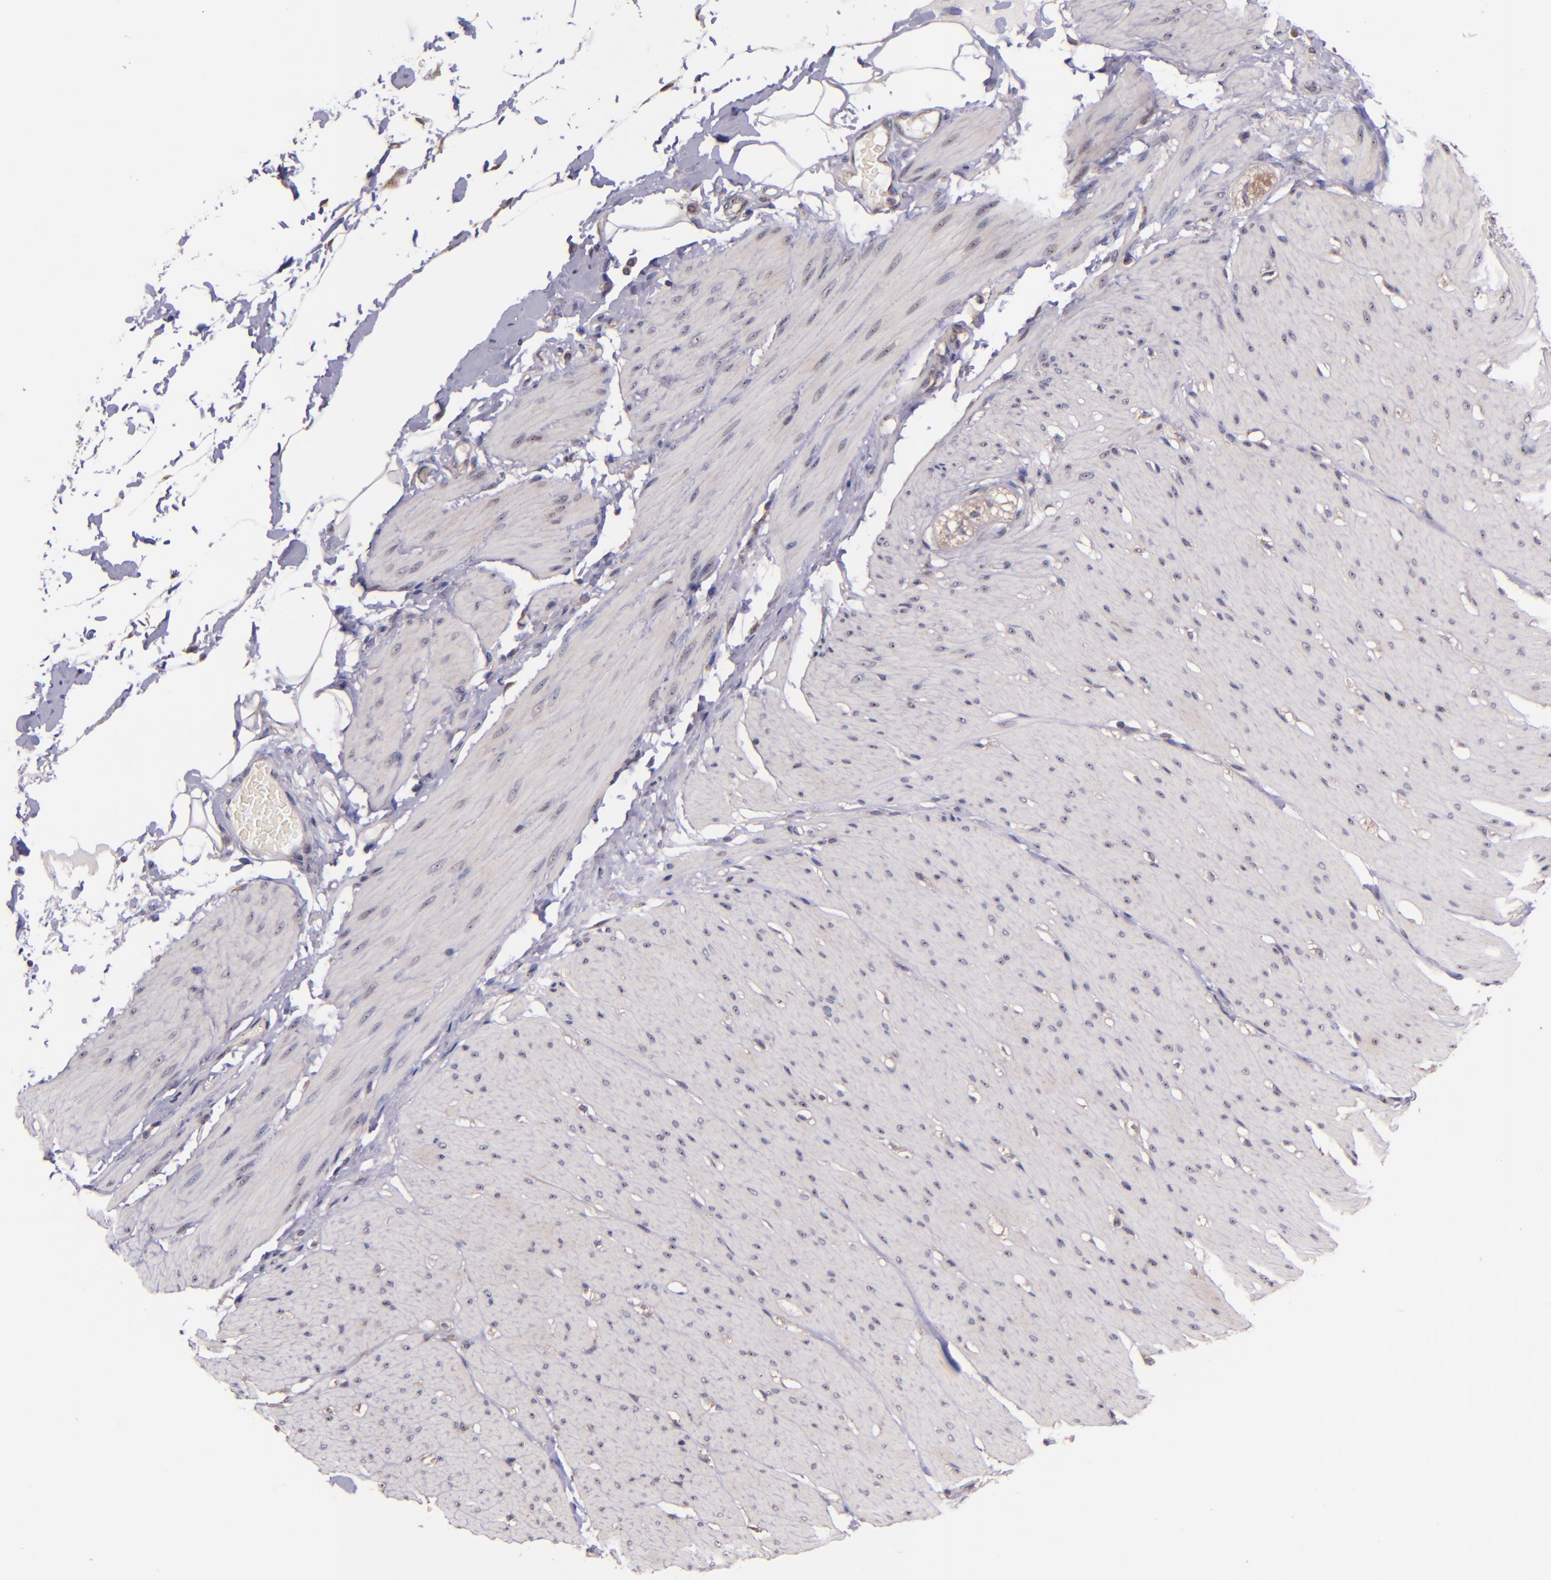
{"staining": {"intensity": "weak", "quantity": "<25%", "location": "cytoplasmic/membranous"}, "tissue": "smooth muscle", "cell_type": "Smooth muscle cells", "image_type": "normal", "snomed": [{"axis": "morphology", "description": "Normal tissue, NOS"}, {"axis": "topography", "description": "Smooth muscle"}, {"axis": "topography", "description": "Colon"}], "caption": "This image is of unremarkable smooth muscle stained with IHC to label a protein in brown with the nuclei are counter-stained blue. There is no positivity in smooth muscle cells. (Stains: DAB (3,3'-diaminobenzidine) IHC with hematoxylin counter stain, Microscopy: brightfield microscopy at high magnification).", "gene": "SHC1", "patient": {"sex": "male", "age": 67}}